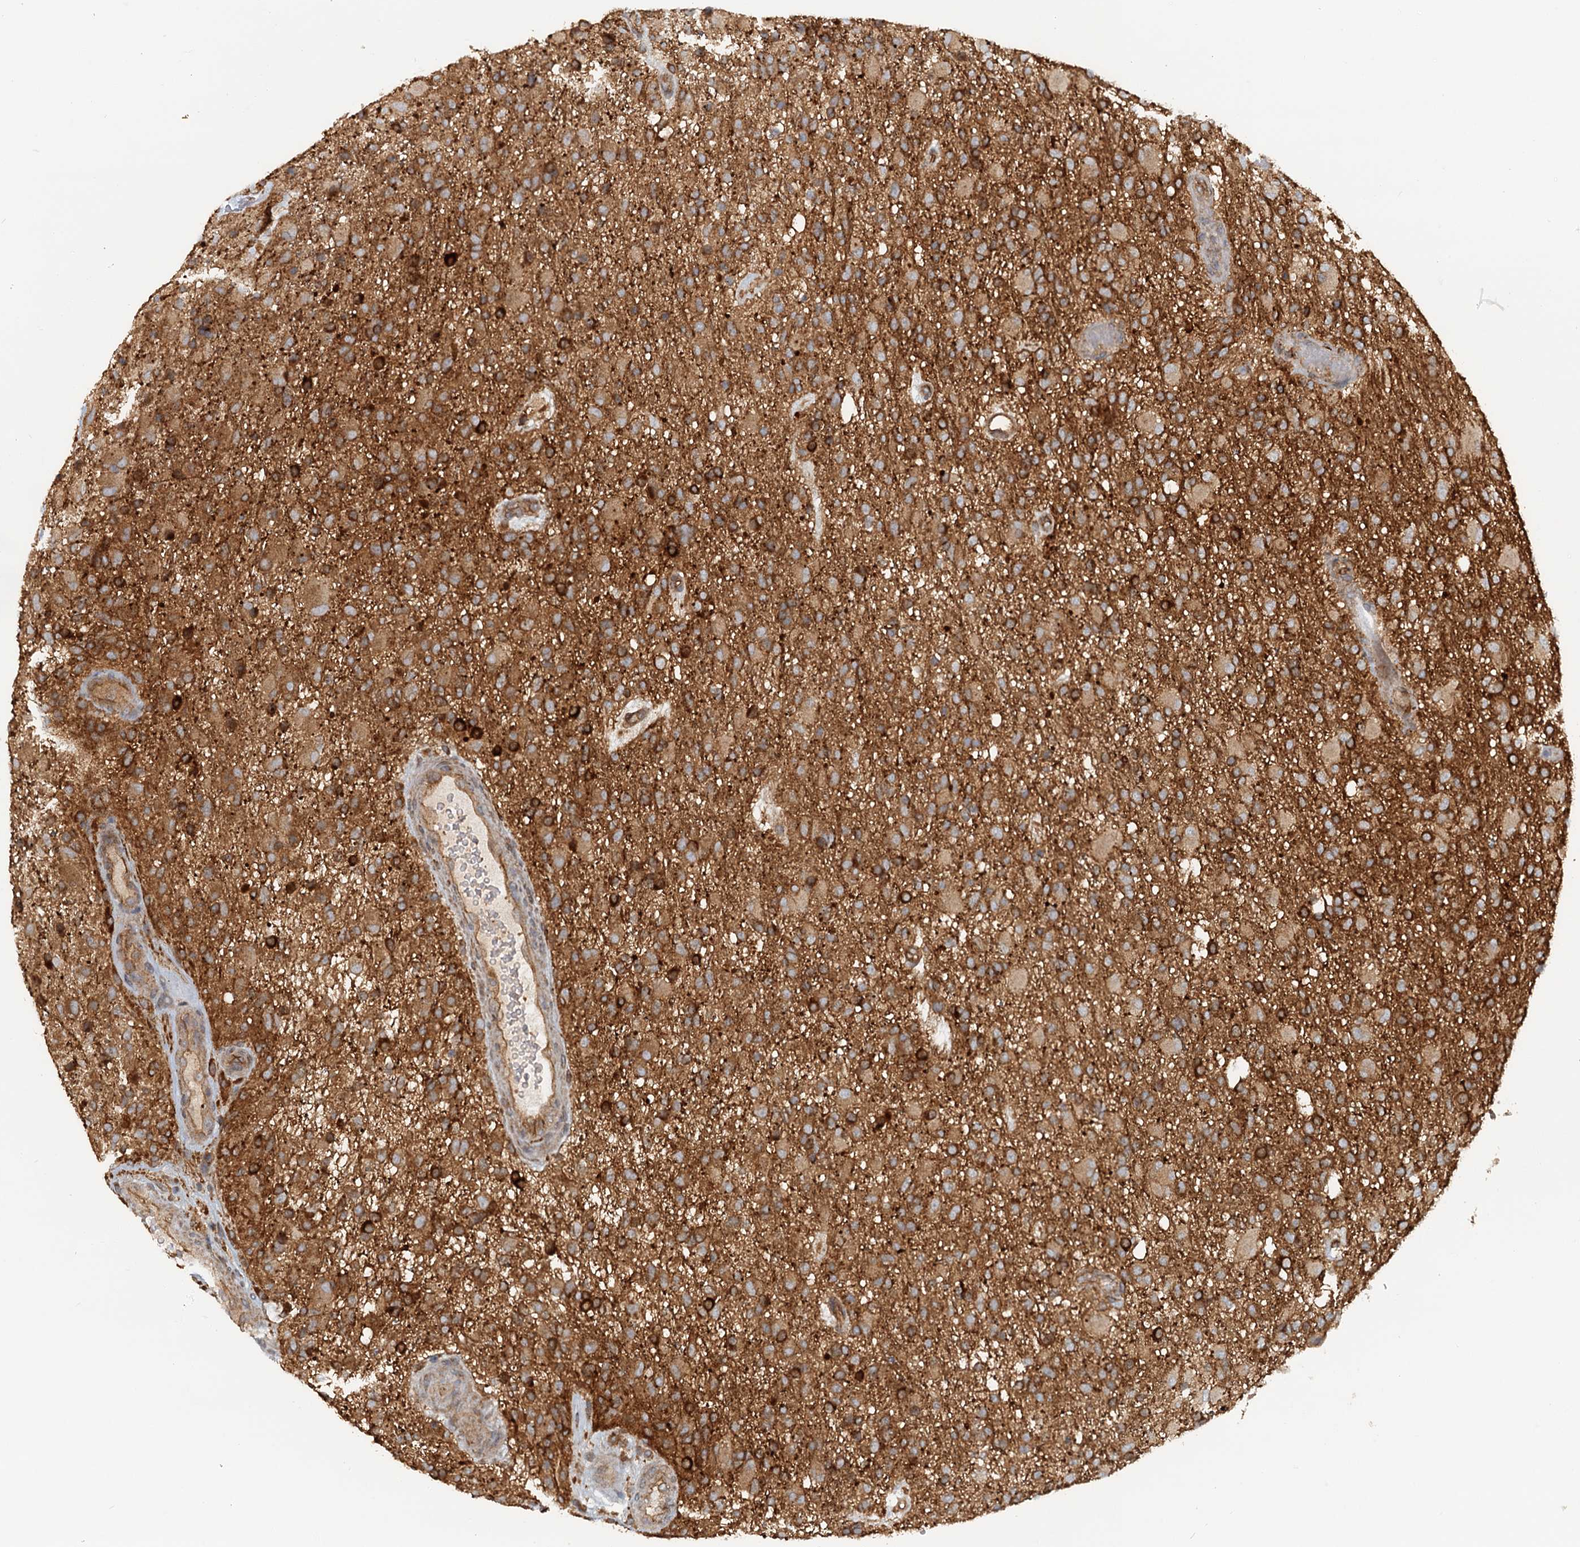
{"staining": {"intensity": "moderate", "quantity": ">75%", "location": "cytoplasmic/membranous"}, "tissue": "glioma", "cell_type": "Tumor cells", "image_type": "cancer", "snomed": [{"axis": "morphology", "description": "Glioma, malignant, High grade"}, {"axis": "topography", "description": "Brain"}], "caption": "This is an image of immunohistochemistry staining of glioma, which shows moderate positivity in the cytoplasmic/membranous of tumor cells.", "gene": "NIPAL3", "patient": {"sex": "female", "age": 74}}